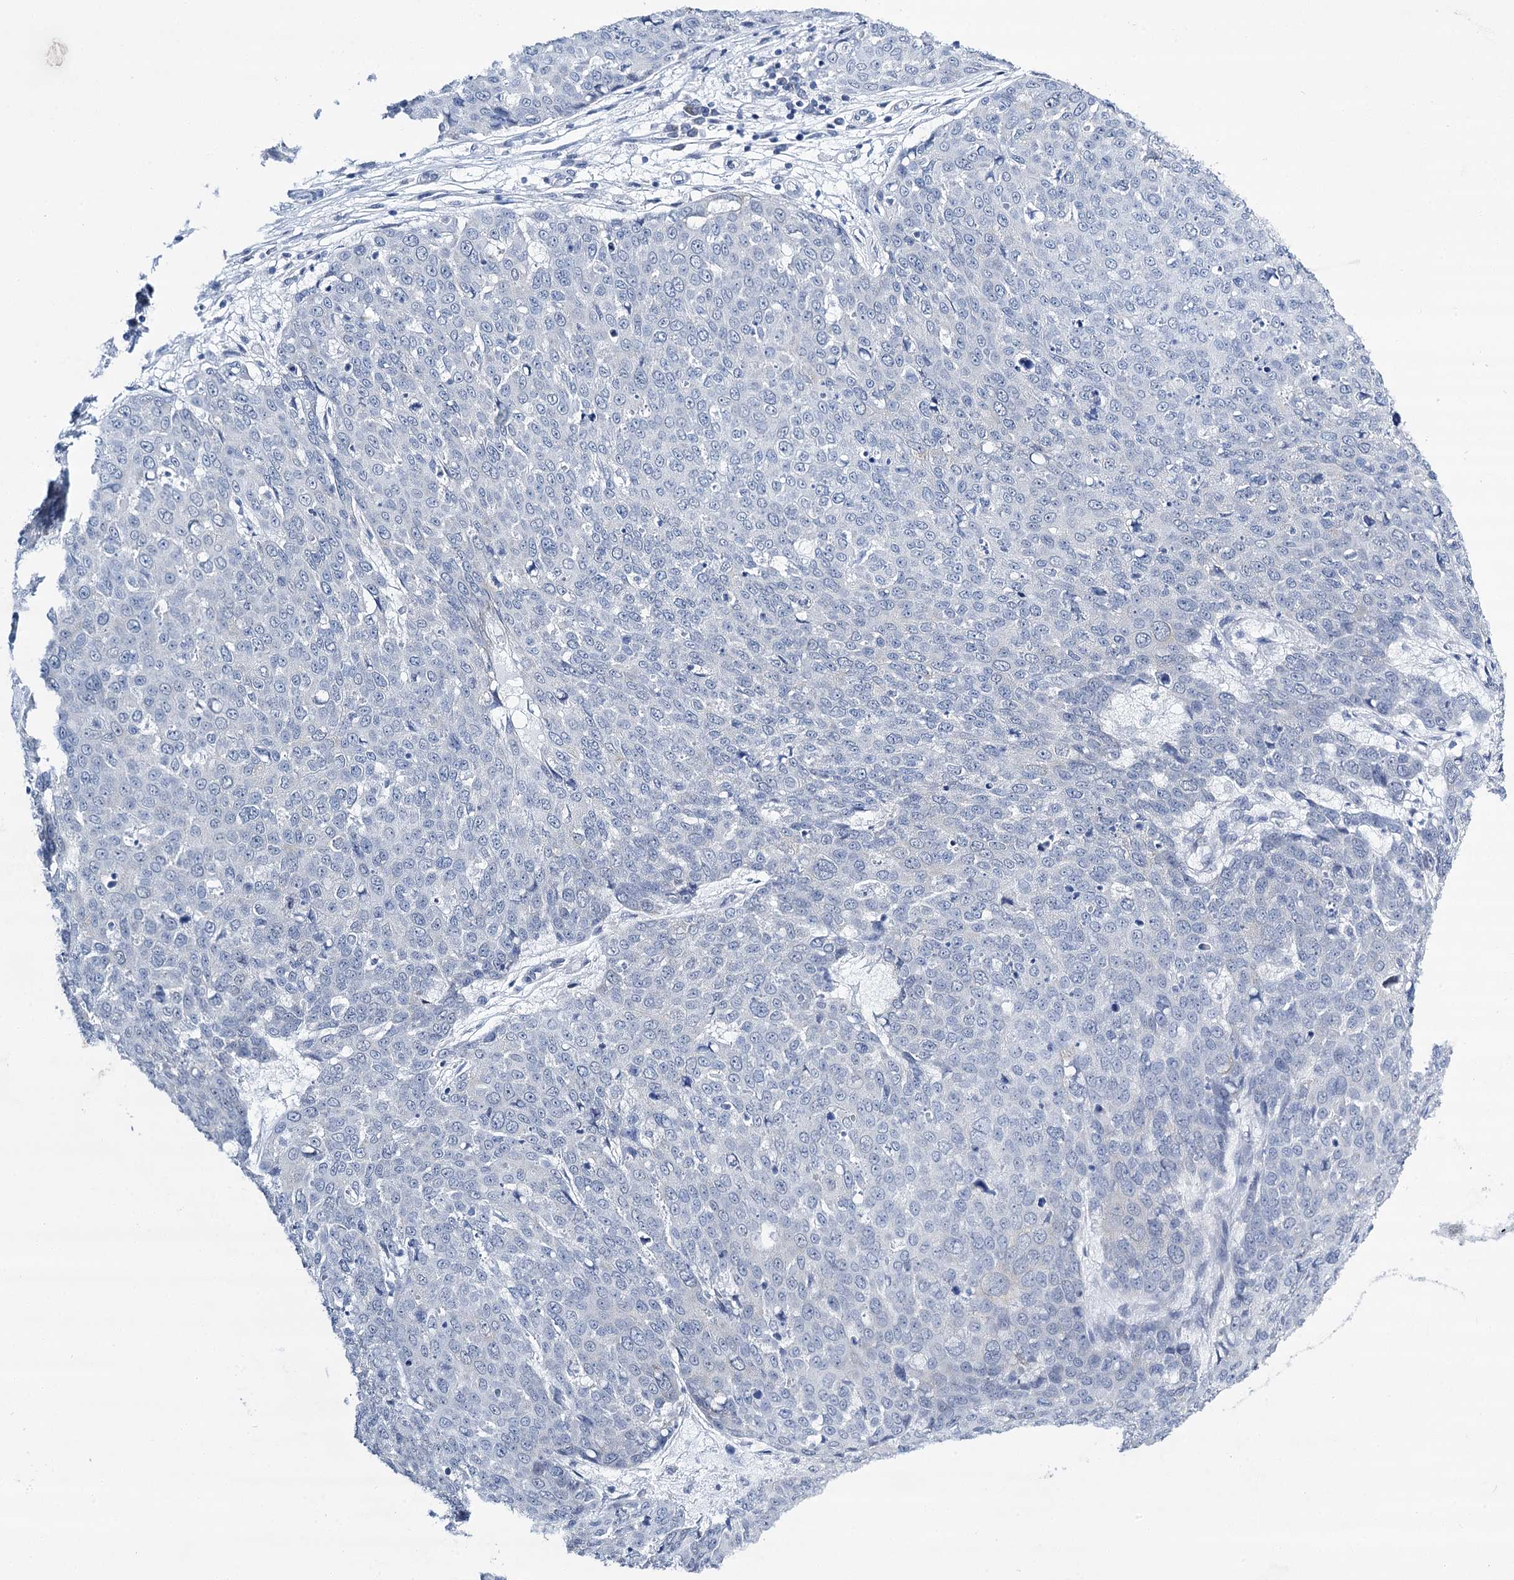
{"staining": {"intensity": "negative", "quantity": "none", "location": "none"}, "tissue": "skin cancer", "cell_type": "Tumor cells", "image_type": "cancer", "snomed": [{"axis": "morphology", "description": "Squamous cell carcinoma, NOS"}, {"axis": "topography", "description": "Skin"}], "caption": "This is a histopathology image of IHC staining of squamous cell carcinoma (skin), which shows no staining in tumor cells.", "gene": "SPATS2", "patient": {"sex": "male", "age": 71}}